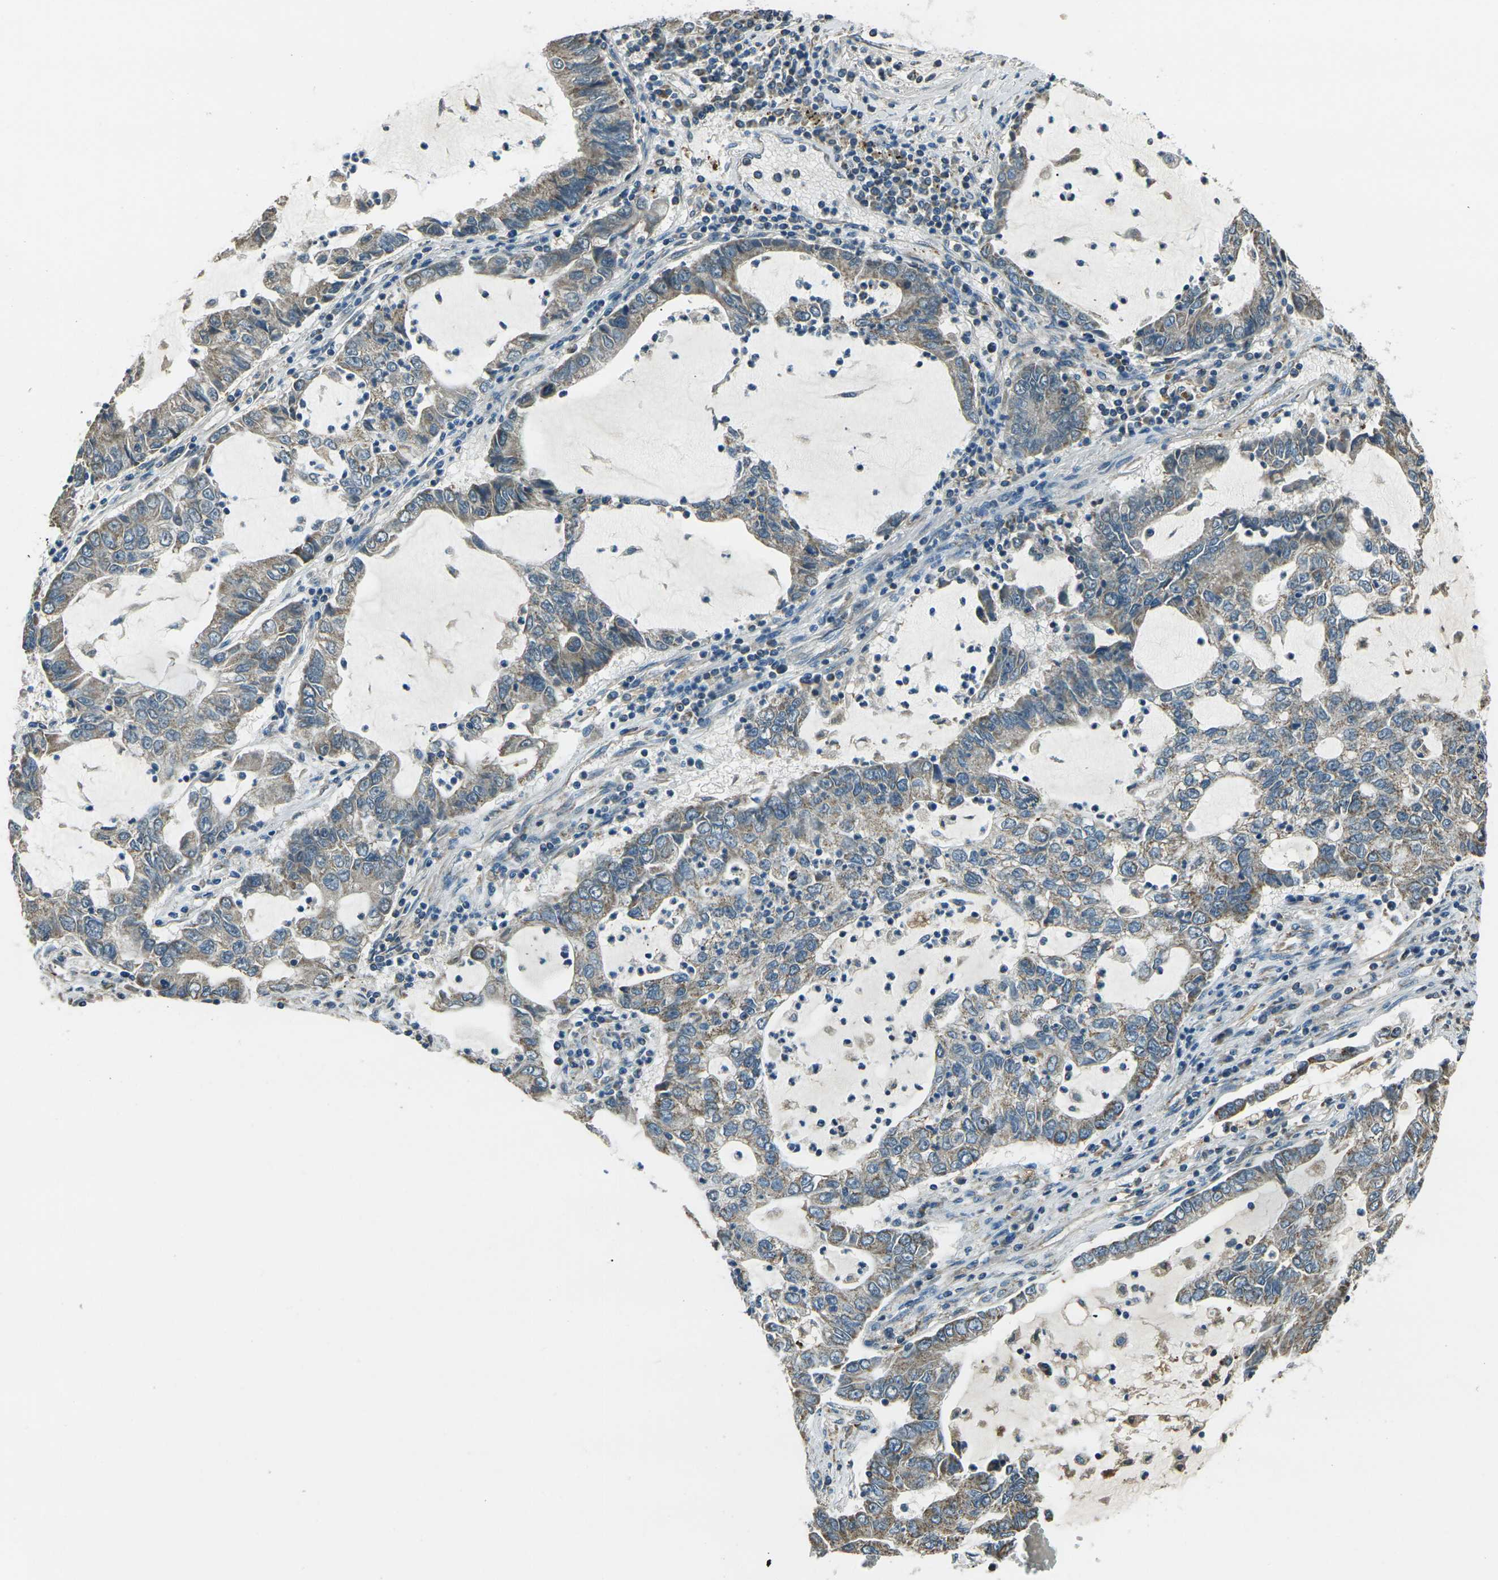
{"staining": {"intensity": "weak", "quantity": ">75%", "location": "cytoplasmic/membranous"}, "tissue": "lung cancer", "cell_type": "Tumor cells", "image_type": "cancer", "snomed": [{"axis": "morphology", "description": "Adenocarcinoma, NOS"}, {"axis": "topography", "description": "Lung"}], "caption": "DAB (3,3'-diaminobenzidine) immunohistochemical staining of human lung cancer displays weak cytoplasmic/membranous protein staining in about >75% of tumor cells.", "gene": "IRF3", "patient": {"sex": "female", "age": 51}}